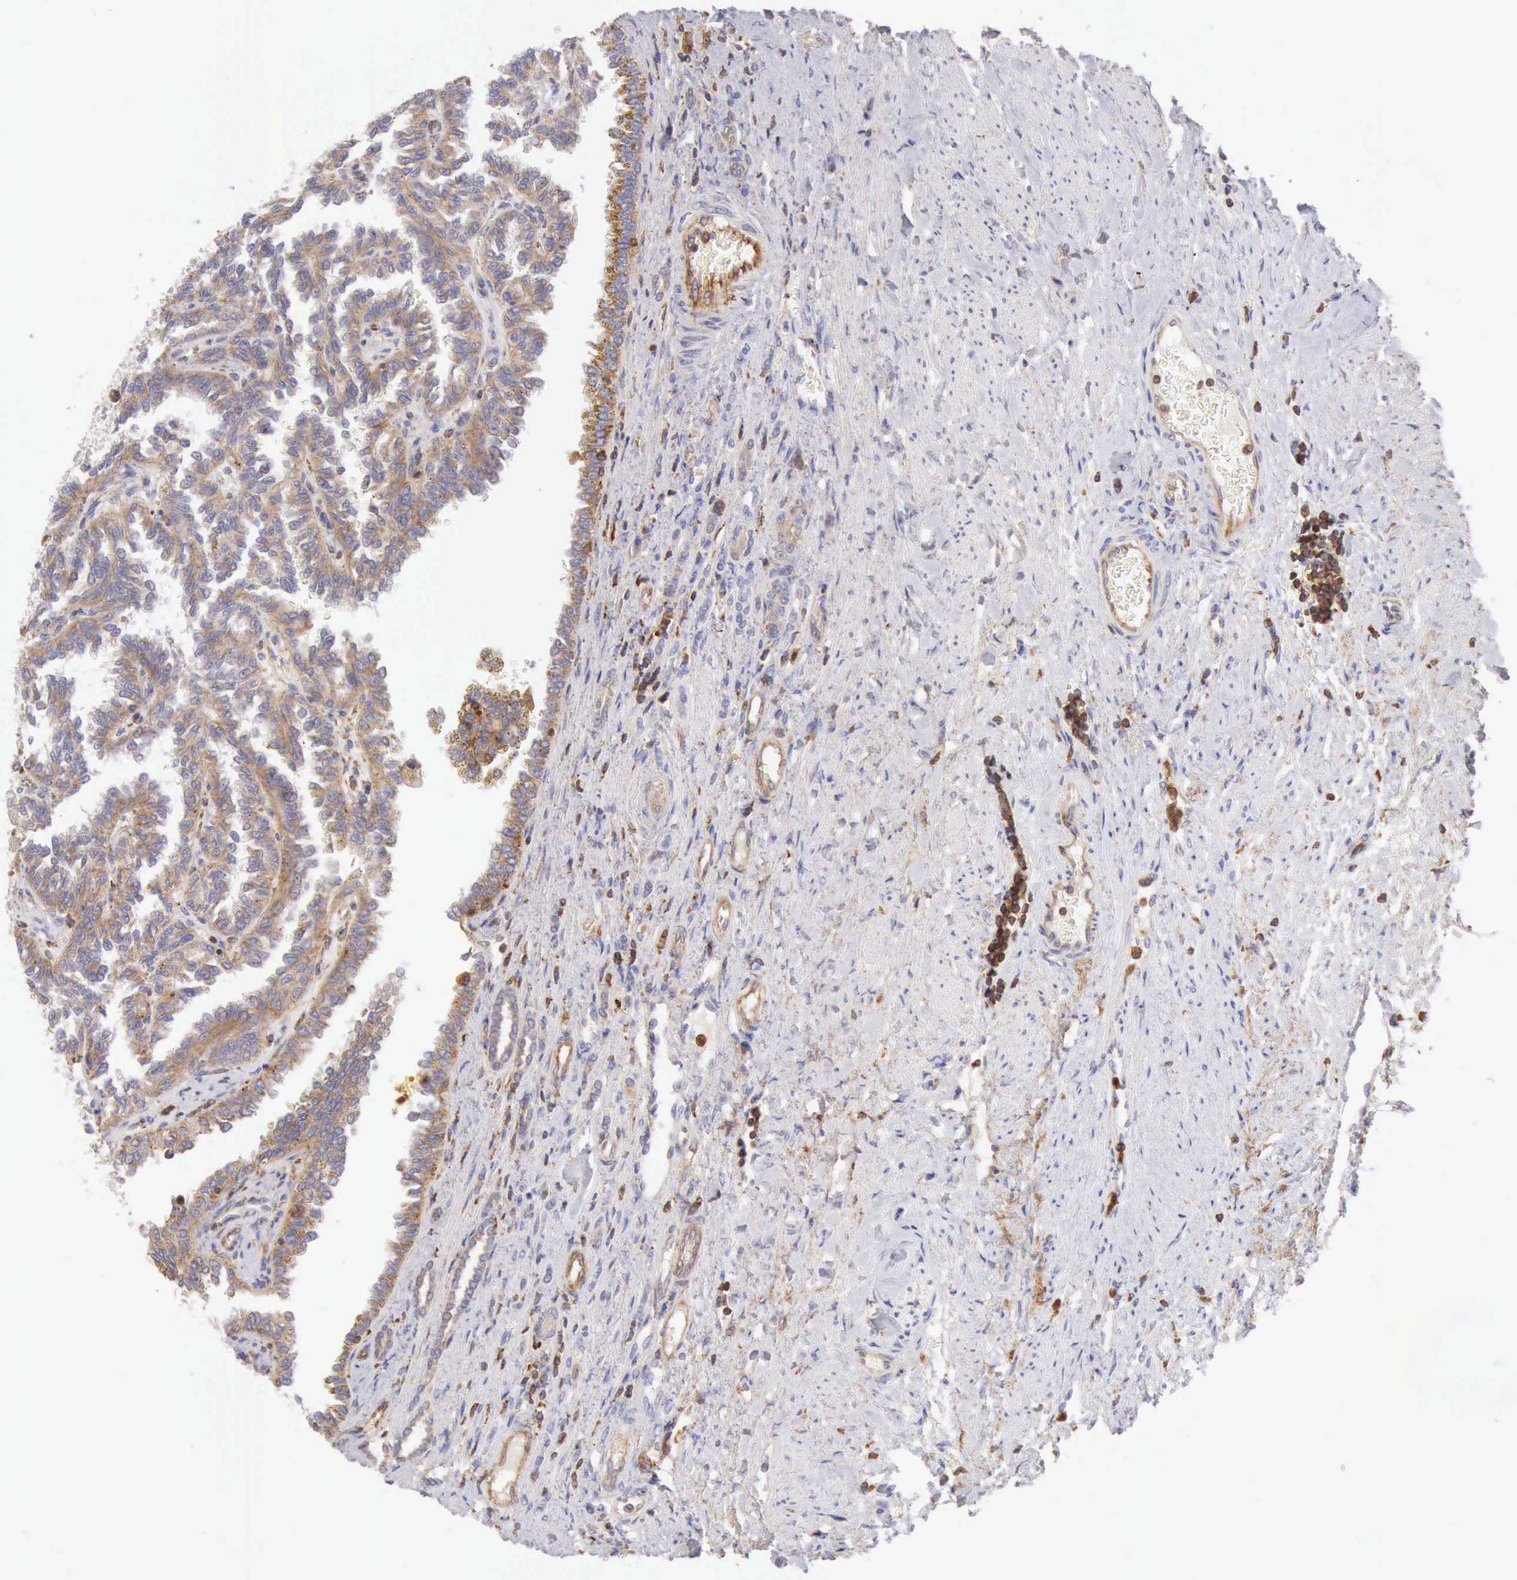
{"staining": {"intensity": "weak", "quantity": "25%-75%", "location": "cytoplasmic/membranous"}, "tissue": "renal cancer", "cell_type": "Tumor cells", "image_type": "cancer", "snomed": [{"axis": "morphology", "description": "Inflammation, NOS"}, {"axis": "morphology", "description": "Adenocarcinoma, NOS"}, {"axis": "topography", "description": "Kidney"}], "caption": "This photomicrograph exhibits IHC staining of human adenocarcinoma (renal), with low weak cytoplasmic/membranous staining in about 25%-75% of tumor cells.", "gene": "ARHGAP4", "patient": {"sex": "male", "age": 68}}